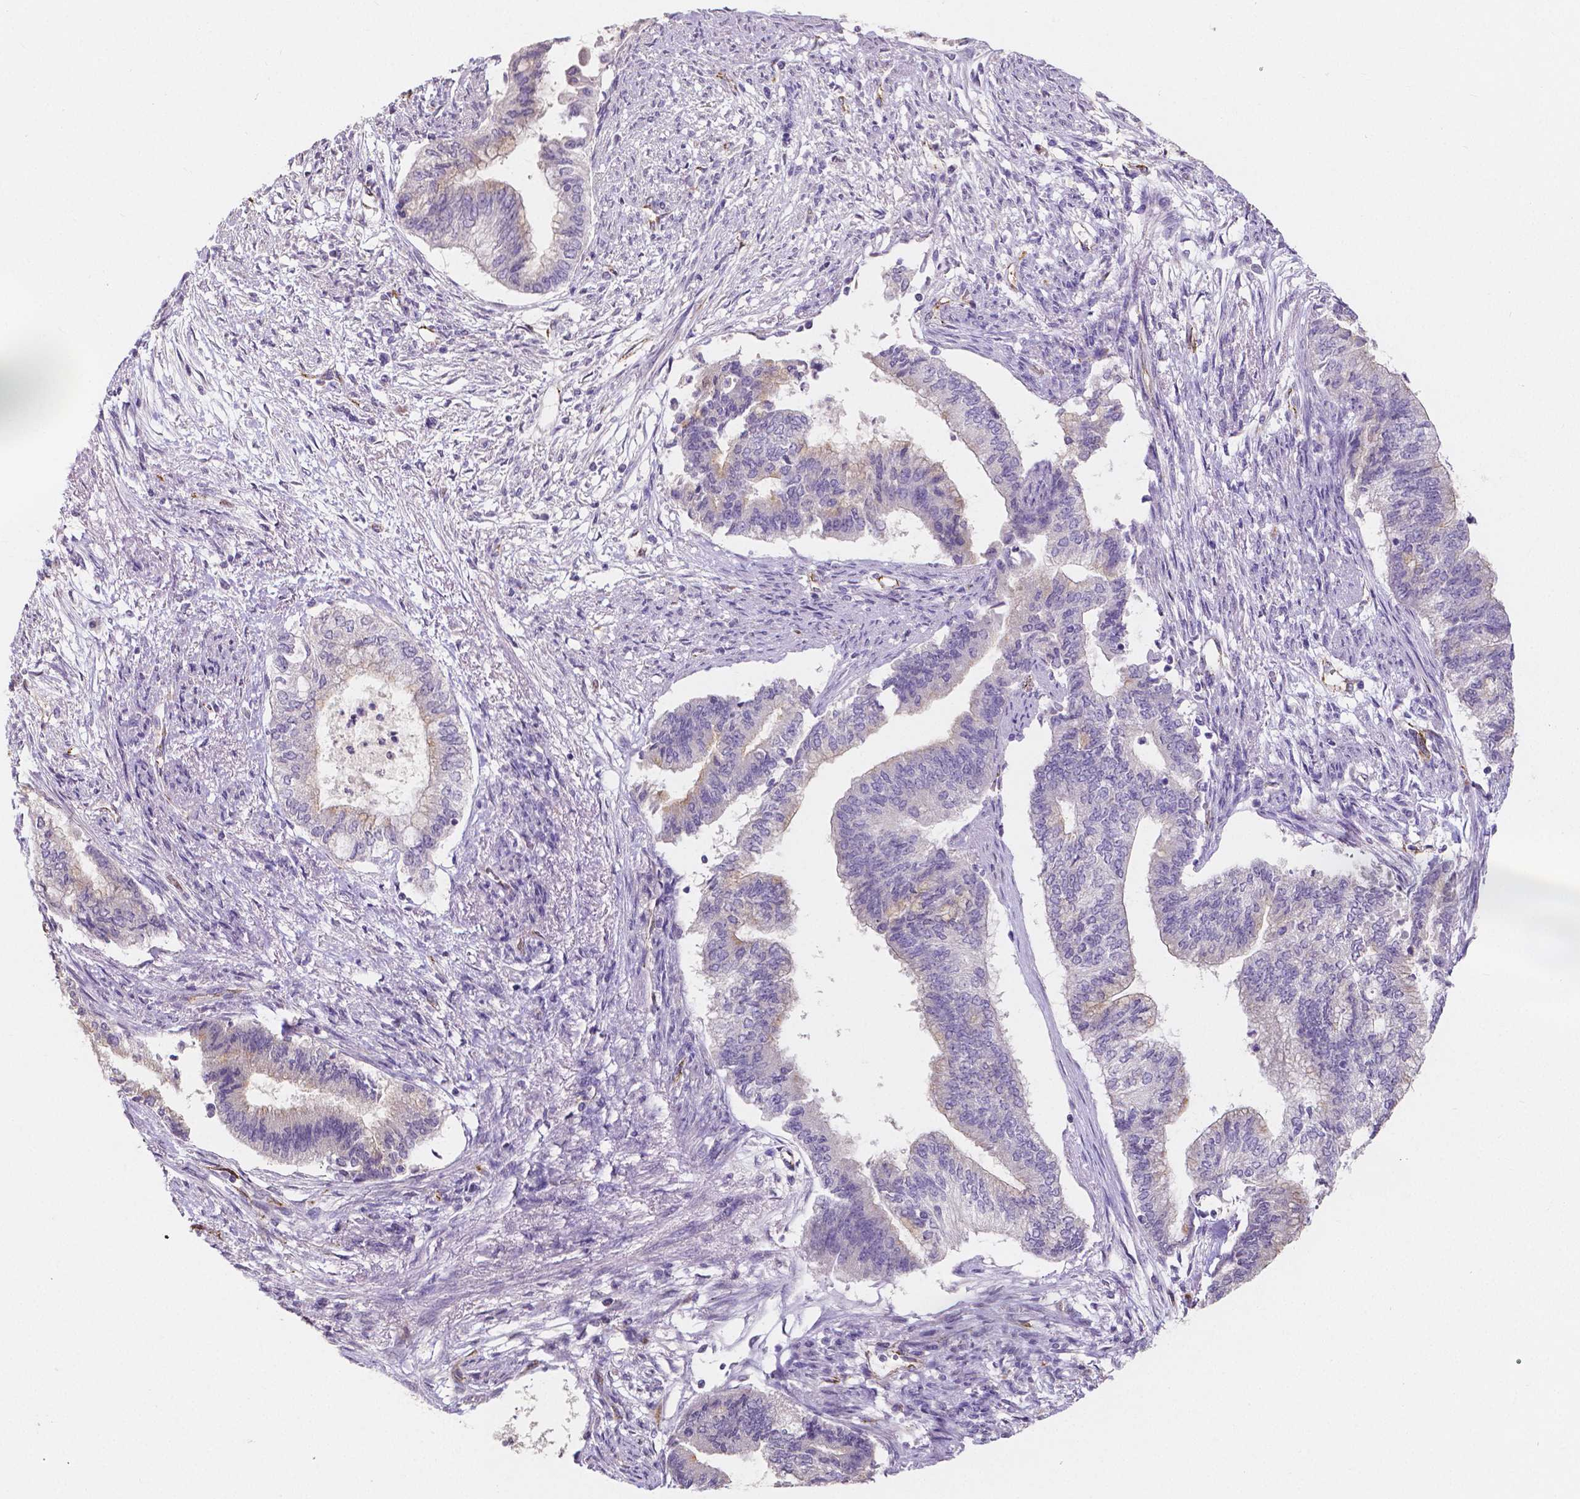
{"staining": {"intensity": "negative", "quantity": "none", "location": "none"}, "tissue": "endometrial cancer", "cell_type": "Tumor cells", "image_type": "cancer", "snomed": [{"axis": "morphology", "description": "Adenocarcinoma, NOS"}, {"axis": "topography", "description": "Endometrium"}], "caption": "Tumor cells show no significant protein staining in endometrial cancer. The staining is performed using DAB (3,3'-diaminobenzidine) brown chromogen with nuclei counter-stained in using hematoxylin.", "gene": "ELAVL2", "patient": {"sex": "female", "age": 65}}